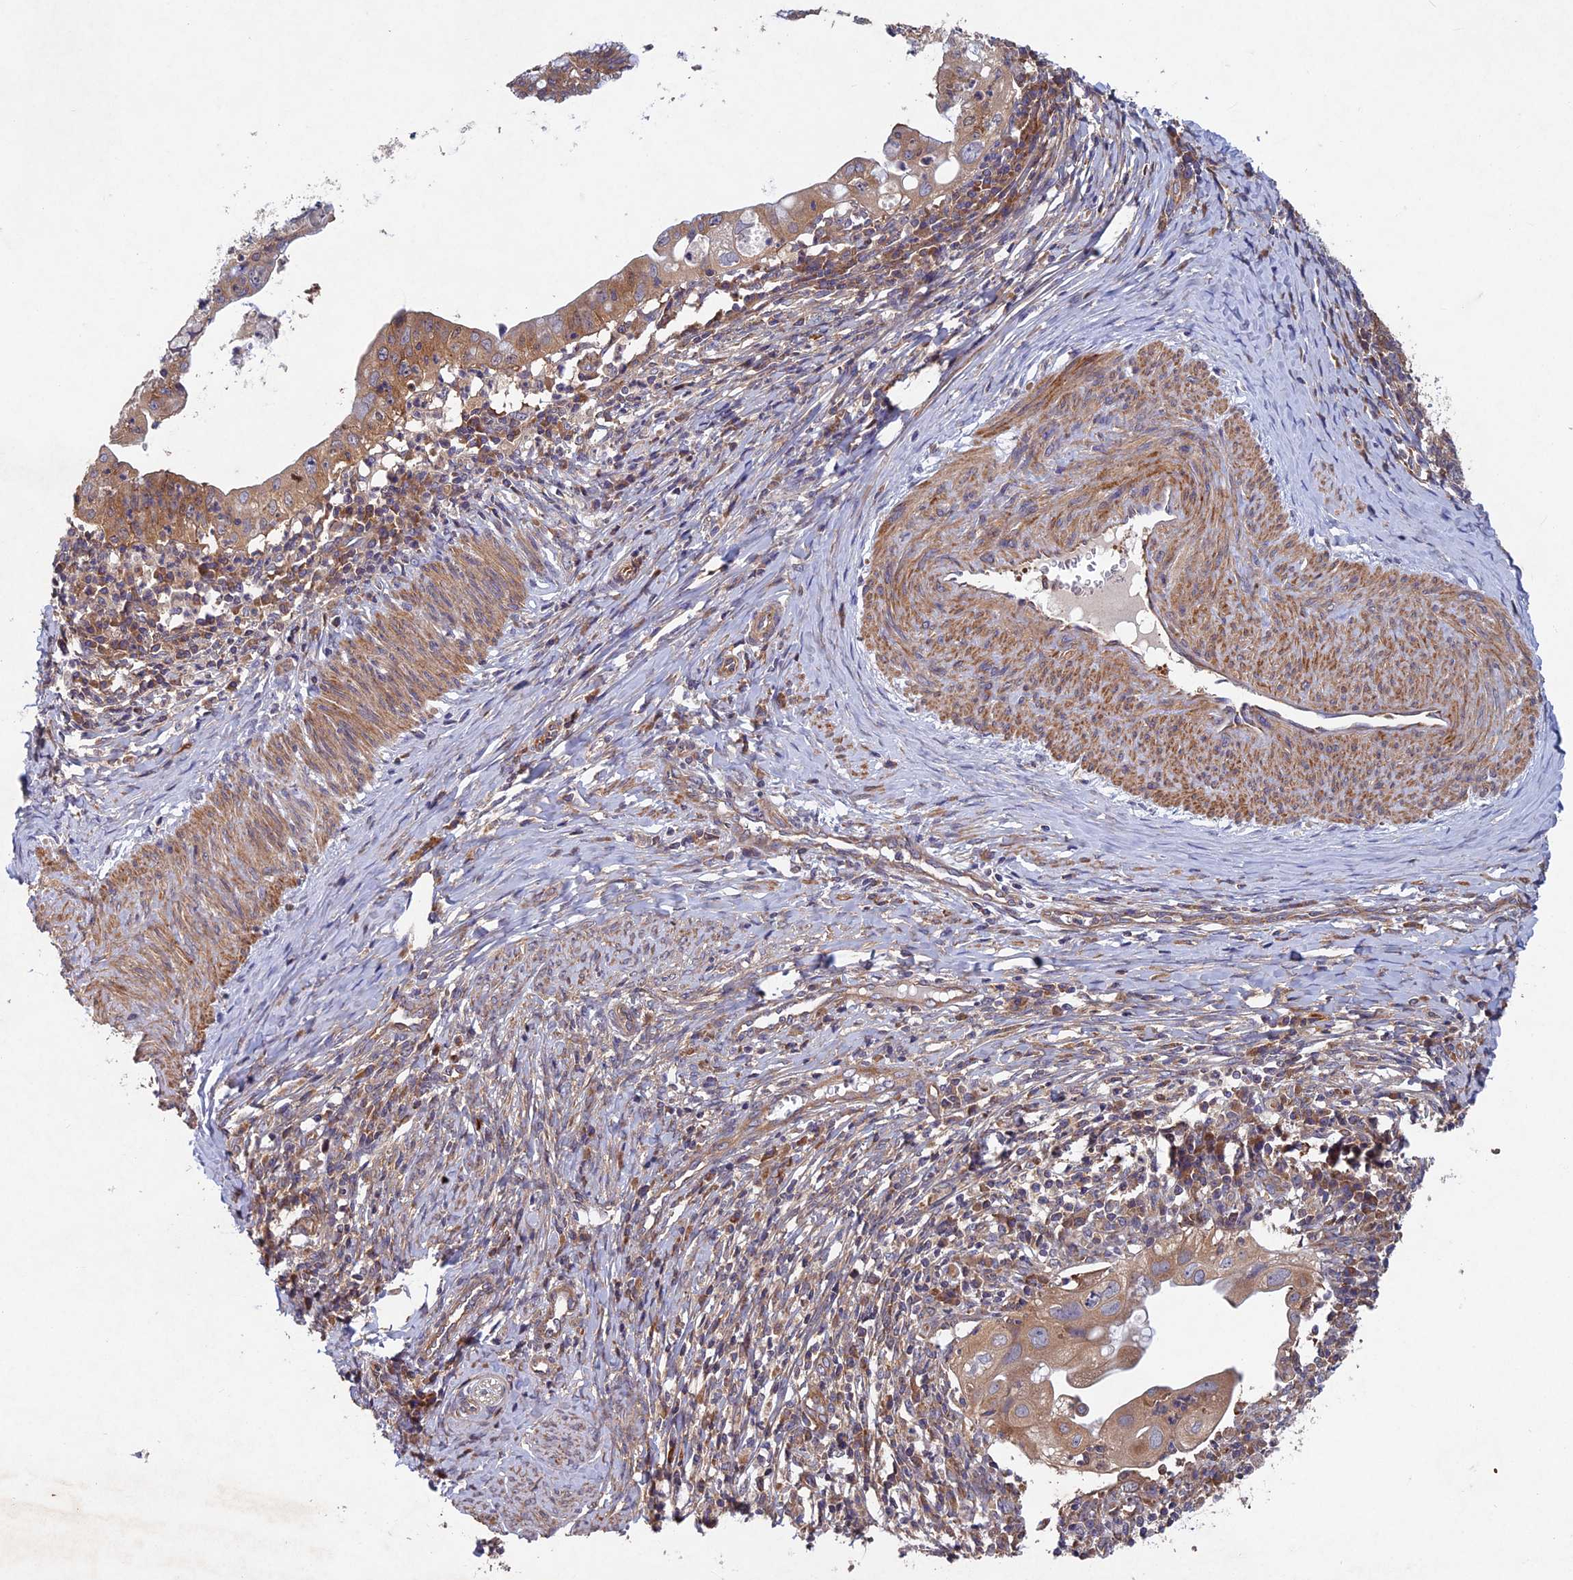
{"staining": {"intensity": "moderate", "quantity": ">75%", "location": "cytoplasmic/membranous"}, "tissue": "cervical cancer", "cell_type": "Tumor cells", "image_type": "cancer", "snomed": [{"axis": "morphology", "description": "Adenocarcinoma, NOS"}, {"axis": "topography", "description": "Cervix"}], "caption": "This histopathology image shows cervical adenocarcinoma stained with IHC to label a protein in brown. The cytoplasmic/membranous of tumor cells show moderate positivity for the protein. Nuclei are counter-stained blue.", "gene": "NCAPG", "patient": {"sex": "female", "age": 36}}